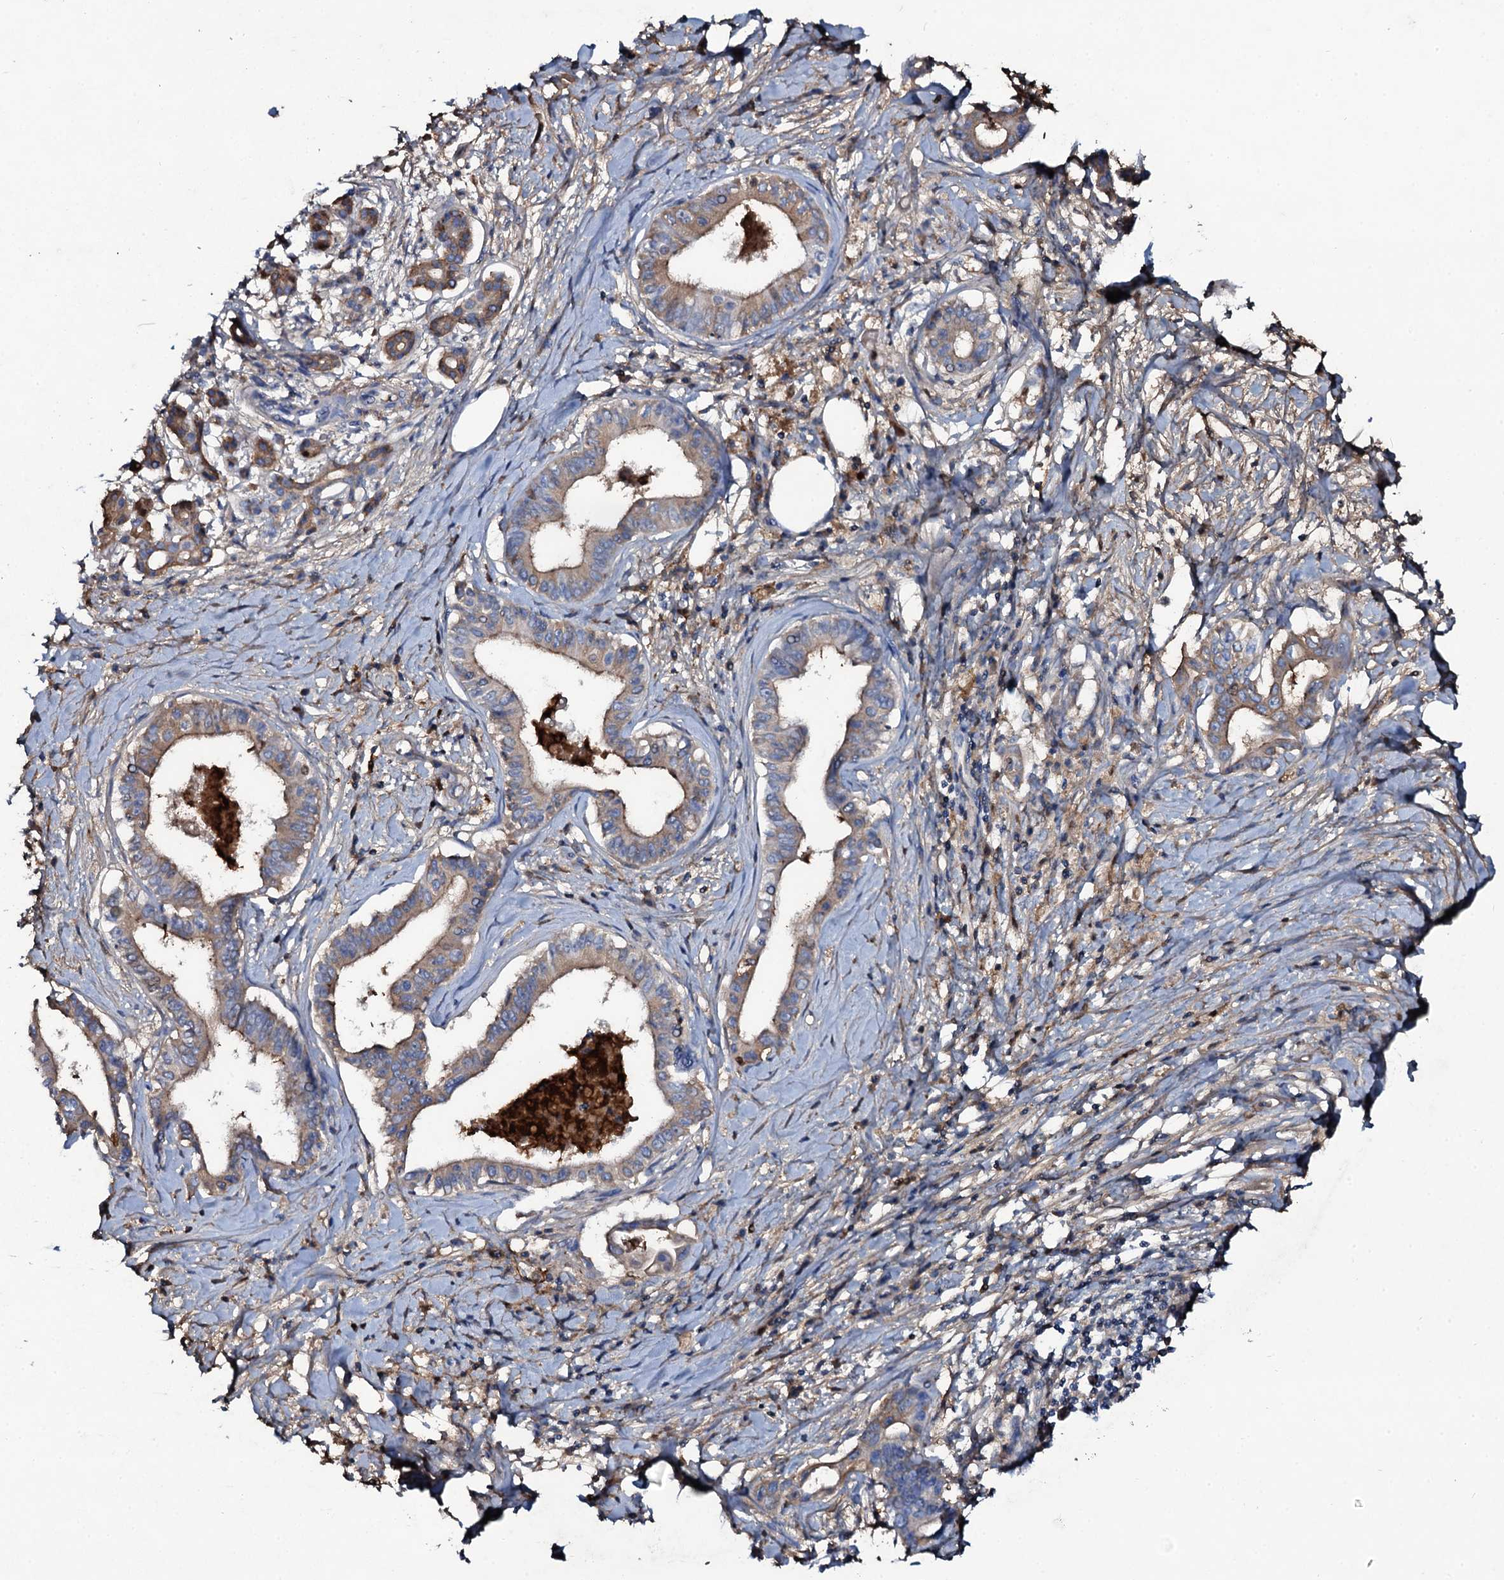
{"staining": {"intensity": "moderate", "quantity": "25%-75%", "location": "cytoplasmic/membranous"}, "tissue": "pancreatic cancer", "cell_type": "Tumor cells", "image_type": "cancer", "snomed": [{"axis": "morphology", "description": "Adenocarcinoma, NOS"}, {"axis": "topography", "description": "Pancreas"}], "caption": "Protein staining reveals moderate cytoplasmic/membranous expression in about 25%-75% of tumor cells in adenocarcinoma (pancreatic).", "gene": "EDN1", "patient": {"sex": "female", "age": 77}}